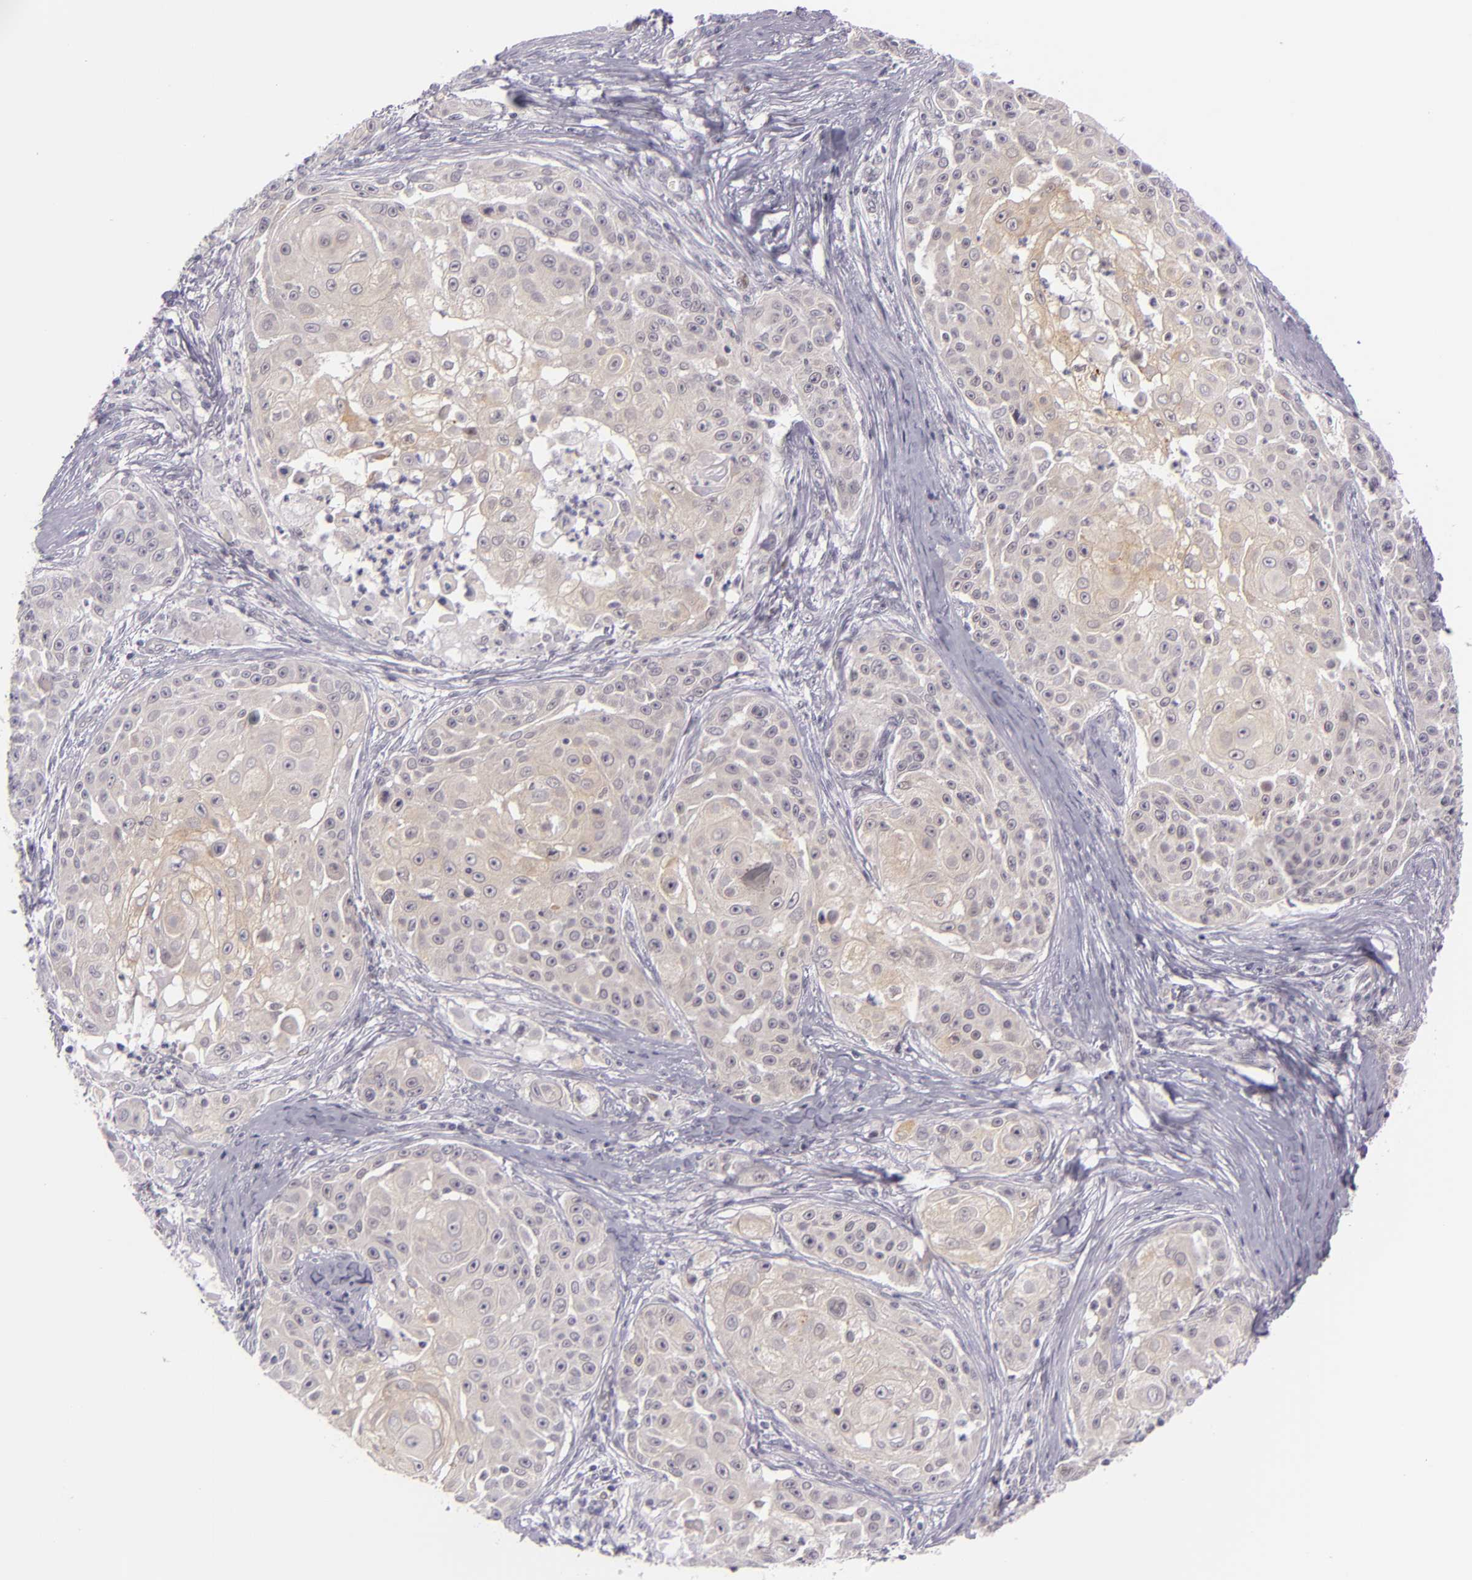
{"staining": {"intensity": "weak", "quantity": "25%-75%", "location": "cytoplasmic/membranous"}, "tissue": "skin cancer", "cell_type": "Tumor cells", "image_type": "cancer", "snomed": [{"axis": "morphology", "description": "Squamous cell carcinoma, NOS"}, {"axis": "topography", "description": "Skin"}], "caption": "Skin cancer (squamous cell carcinoma) stained with a brown dye demonstrates weak cytoplasmic/membranous positive expression in approximately 25%-75% of tumor cells.", "gene": "BCL3", "patient": {"sex": "female", "age": 57}}